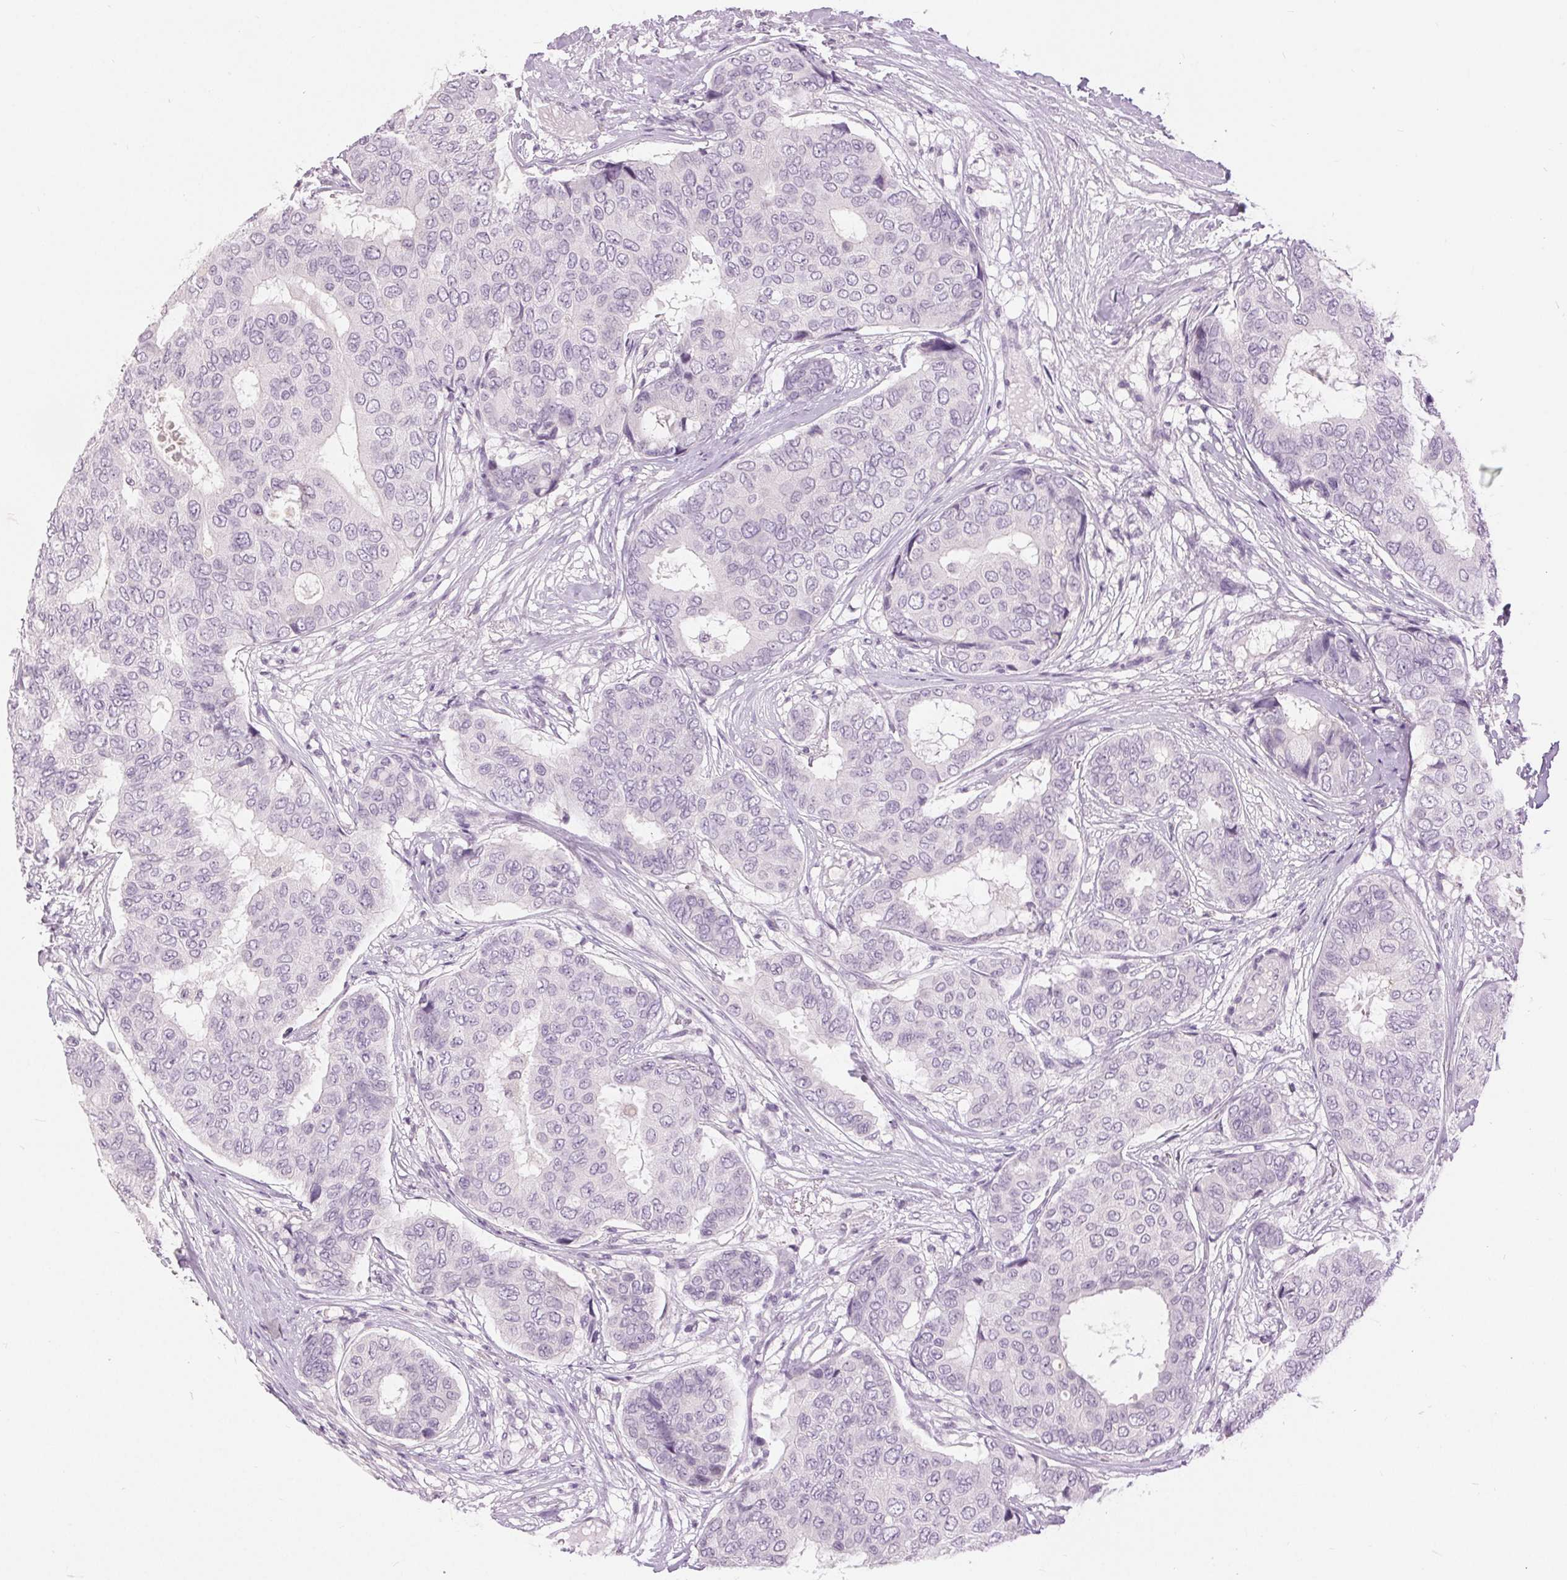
{"staining": {"intensity": "negative", "quantity": "none", "location": "none"}, "tissue": "breast cancer", "cell_type": "Tumor cells", "image_type": "cancer", "snomed": [{"axis": "morphology", "description": "Duct carcinoma"}, {"axis": "topography", "description": "Breast"}], "caption": "DAB (3,3'-diaminobenzidine) immunohistochemical staining of breast cancer demonstrates no significant staining in tumor cells. (DAB immunohistochemistry with hematoxylin counter stain).", "gene": "DSG3", "patient": {"sex": "female", "age": 75}}